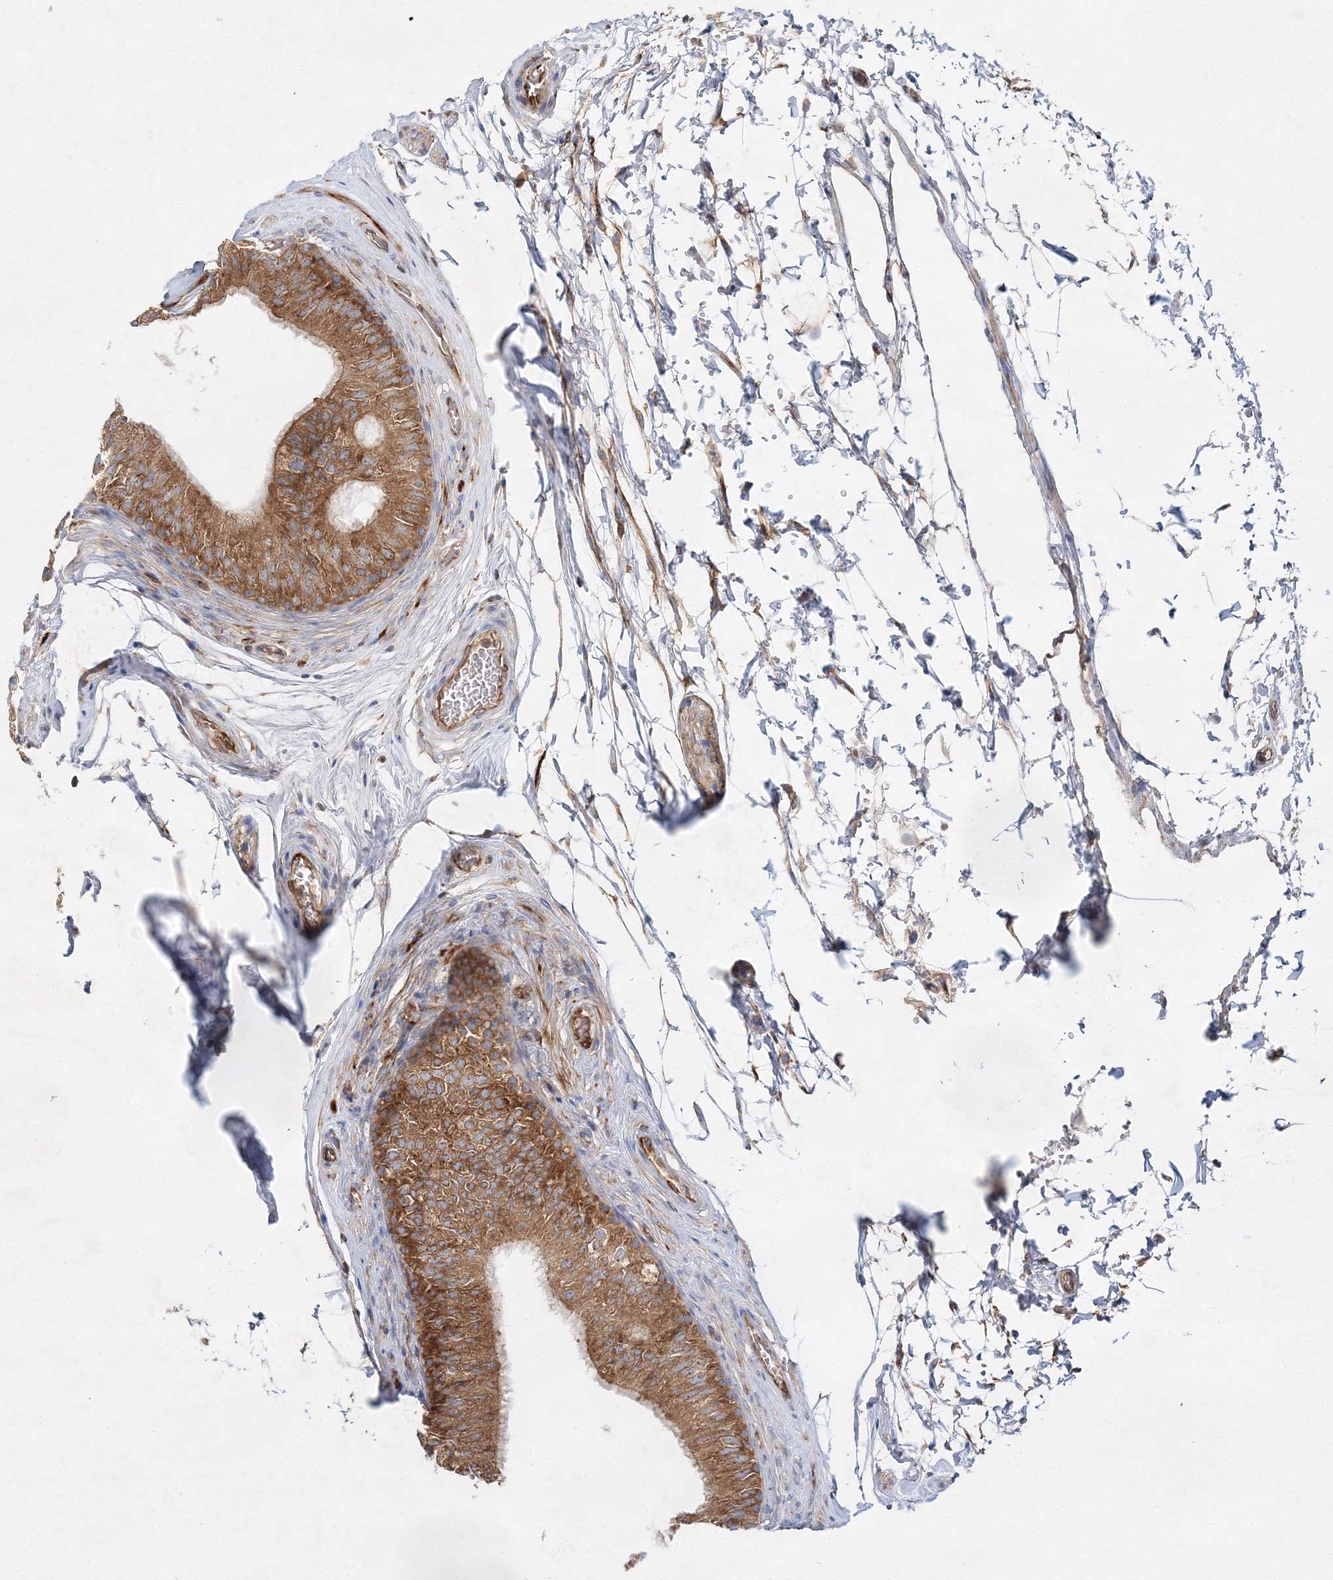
{"staining": {"intensity": "moderate", "quantity": ">75%", "location": "cytoplasmic/membranous"}, "tissue": "epididymis", "cell_type": "Glandular cells", "image_type": "normal", "snomed": [{"axis": "morphology", "description": "Normal tissue, NOS"}, {"axis": "topography", "description": "Epididymis"}], "caption": "Immunohistochemistry (IHC) histopathology image of unremarkable epididymis: epididymis stained using immunohistochemistry (IHC) exhibits medium levels of moderate protein expression localized specifically in the cytoplasmic/membranous of glandular cells, appearing as a cytoplasmic/membranous brown color.", "gene": "WDR37", "patient": {"sex": "male", "age": 36}}